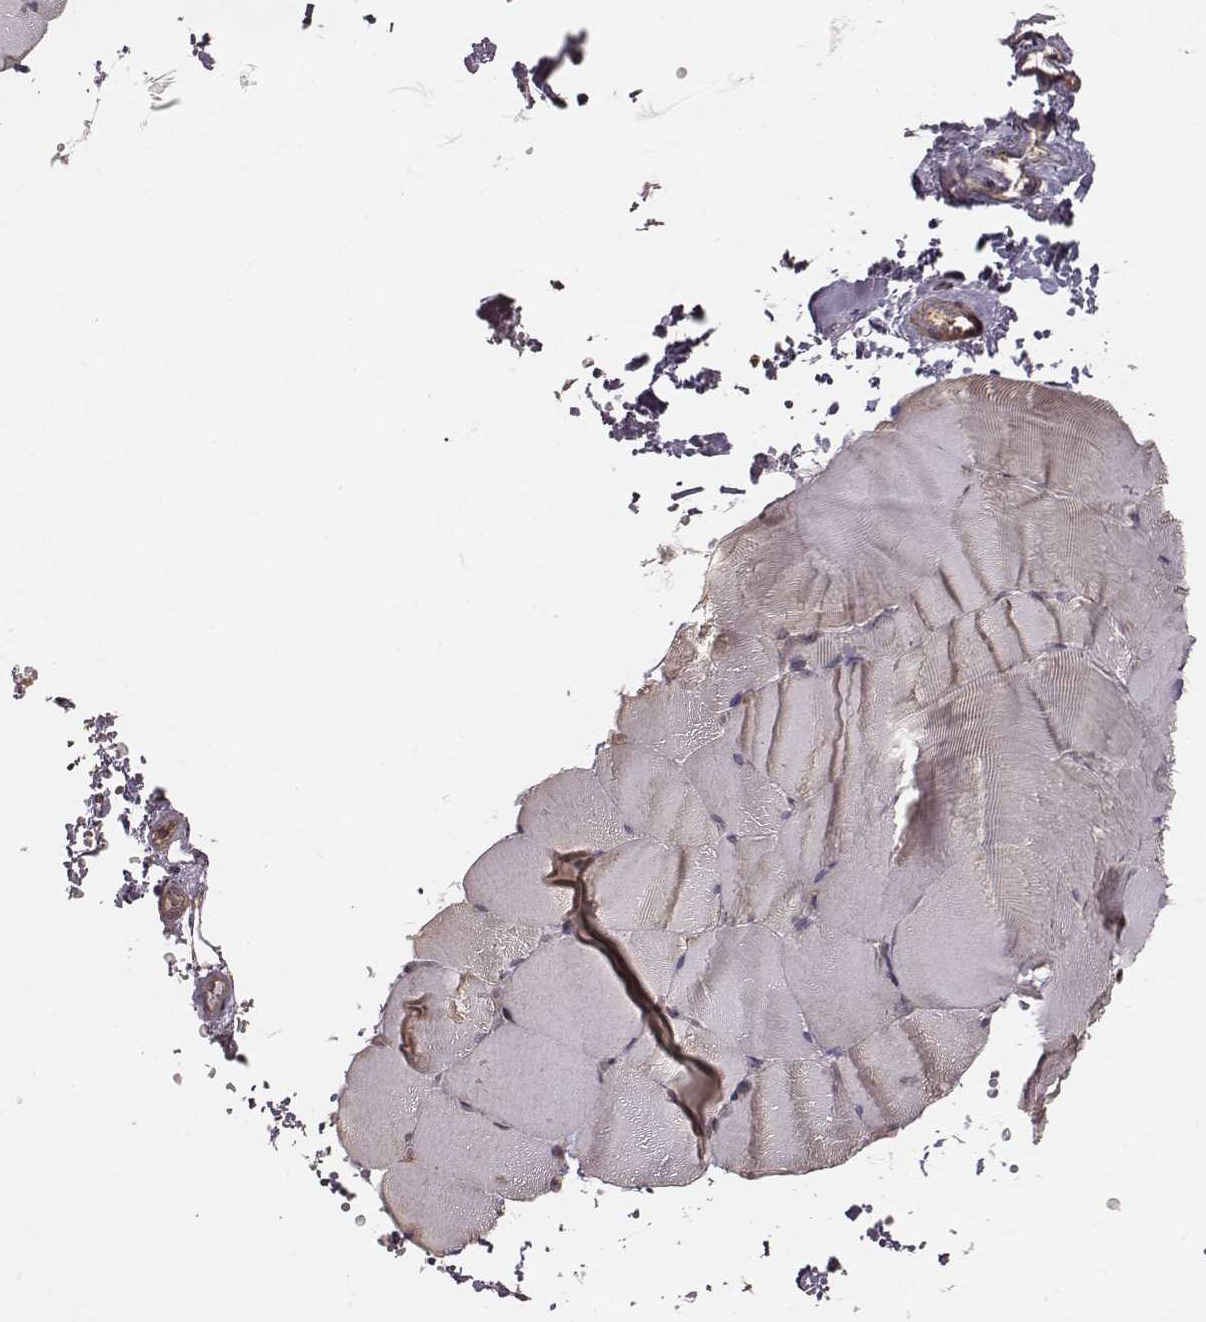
{"staining": {"intensity": "negative", "quantity": "none", "location": "none"}, "tissue": "skeletal muscle", "cell_type": "Myocytes", "image_type": "normal", "snomed": [{"axis": "morphology", "description": "Normal tissue, NOS"}, {"axis": "topography", "description": "Skeletal muscle"}], "caption": "Immunohistochemistry image of normal human skeletal muscle stained for a protein (brown), which displays no staining in myocytes. (Immunohistochemistry, brightfield microscopy, high magnification).", "gene": "VPS26A", "patient": {"sex": "female", "age": 37}}